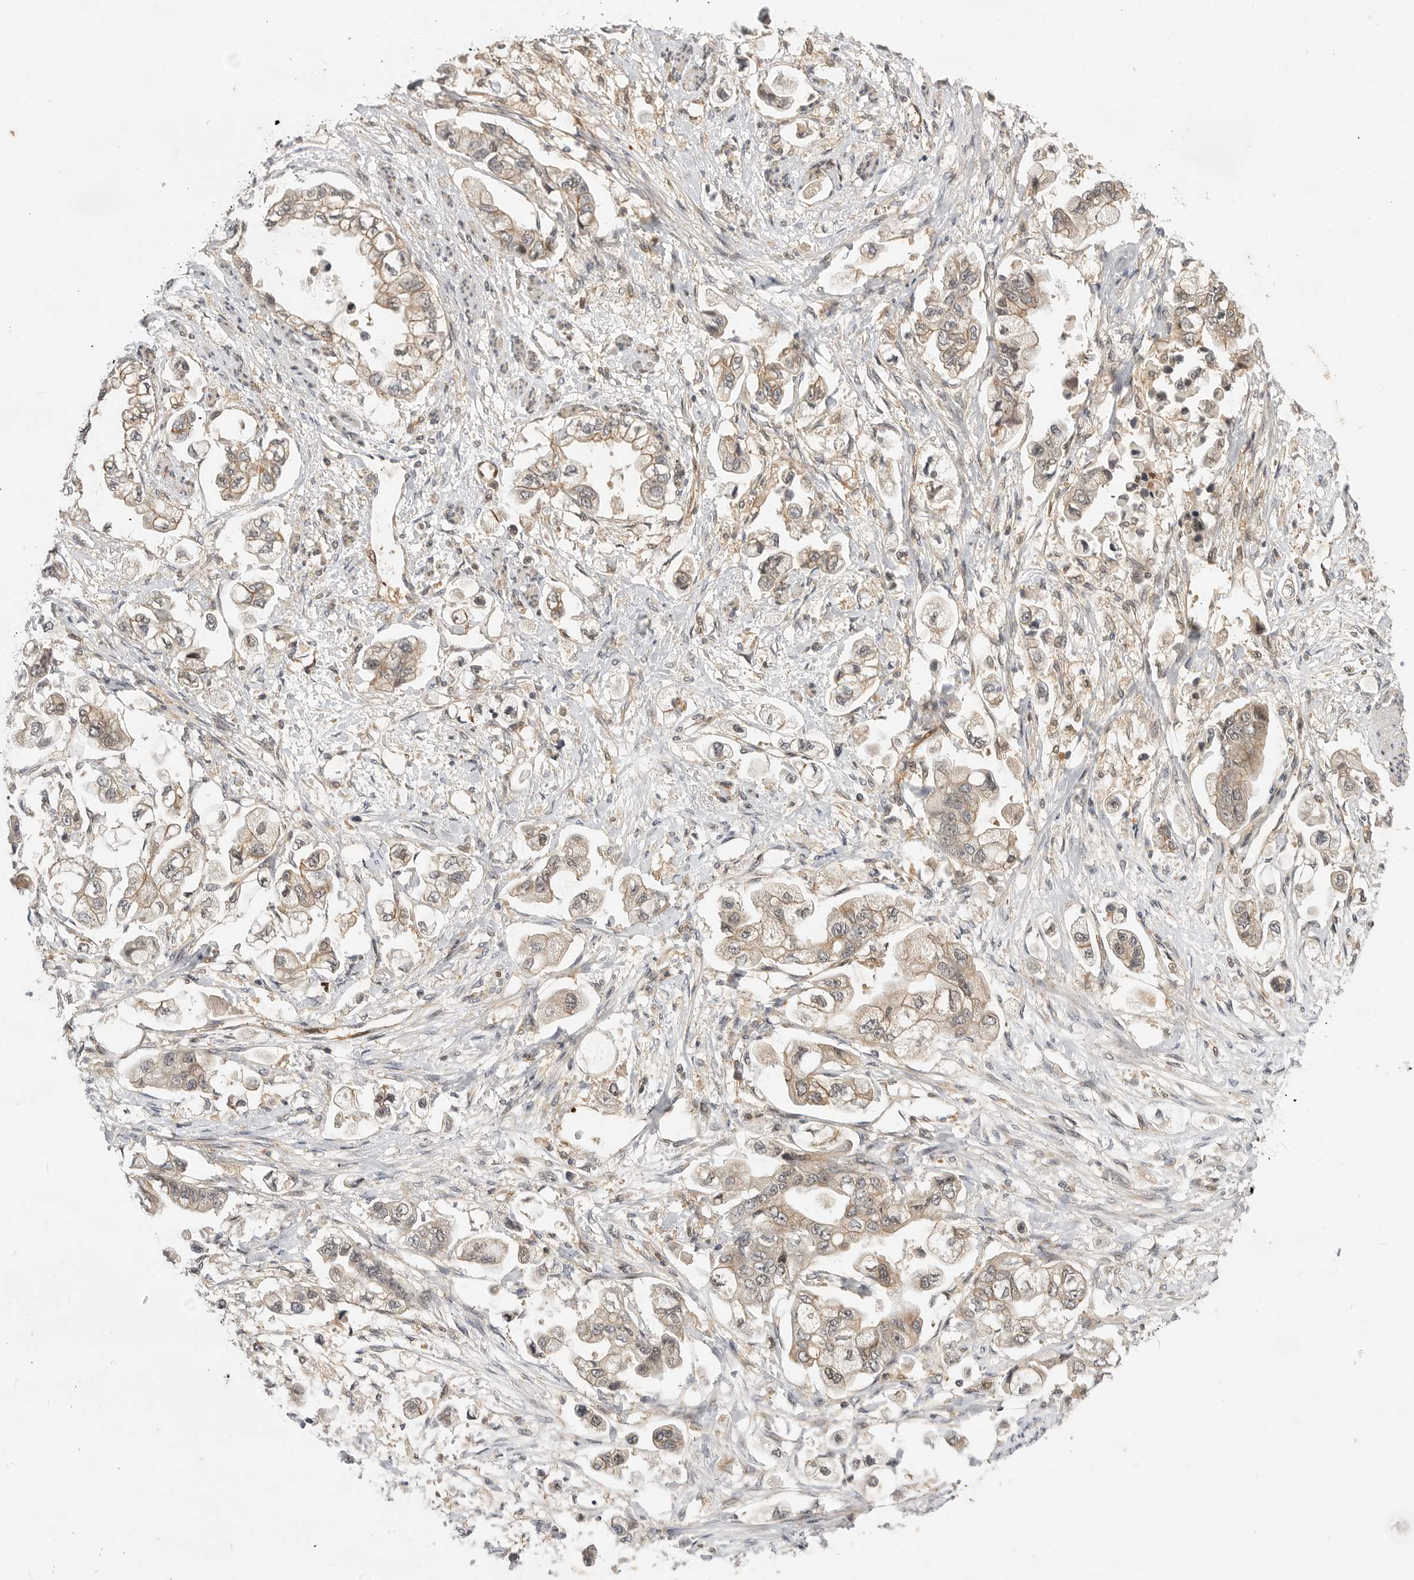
{"staining": {"intensity": "weak", "quantity": ">75%", "location": "cytoplasmic/membranous"}, "tissue": "stomach cancer", "cell_type": "Tumor cells", "image_type": "cancer", "snomed": [{"axis": "morphology", "description": "Adenocarcinoma, NOS"}, {"axis": "topography", "description": "Stomach"}], "caption": "This histopathology image reveals IHC staining of human stomach cancer, with low weak cytoplasmic/membranous expression in about >75% of tumor cells.", "gene": "CSNK1G3", "patient": {"sex": "male", "age": 62}}